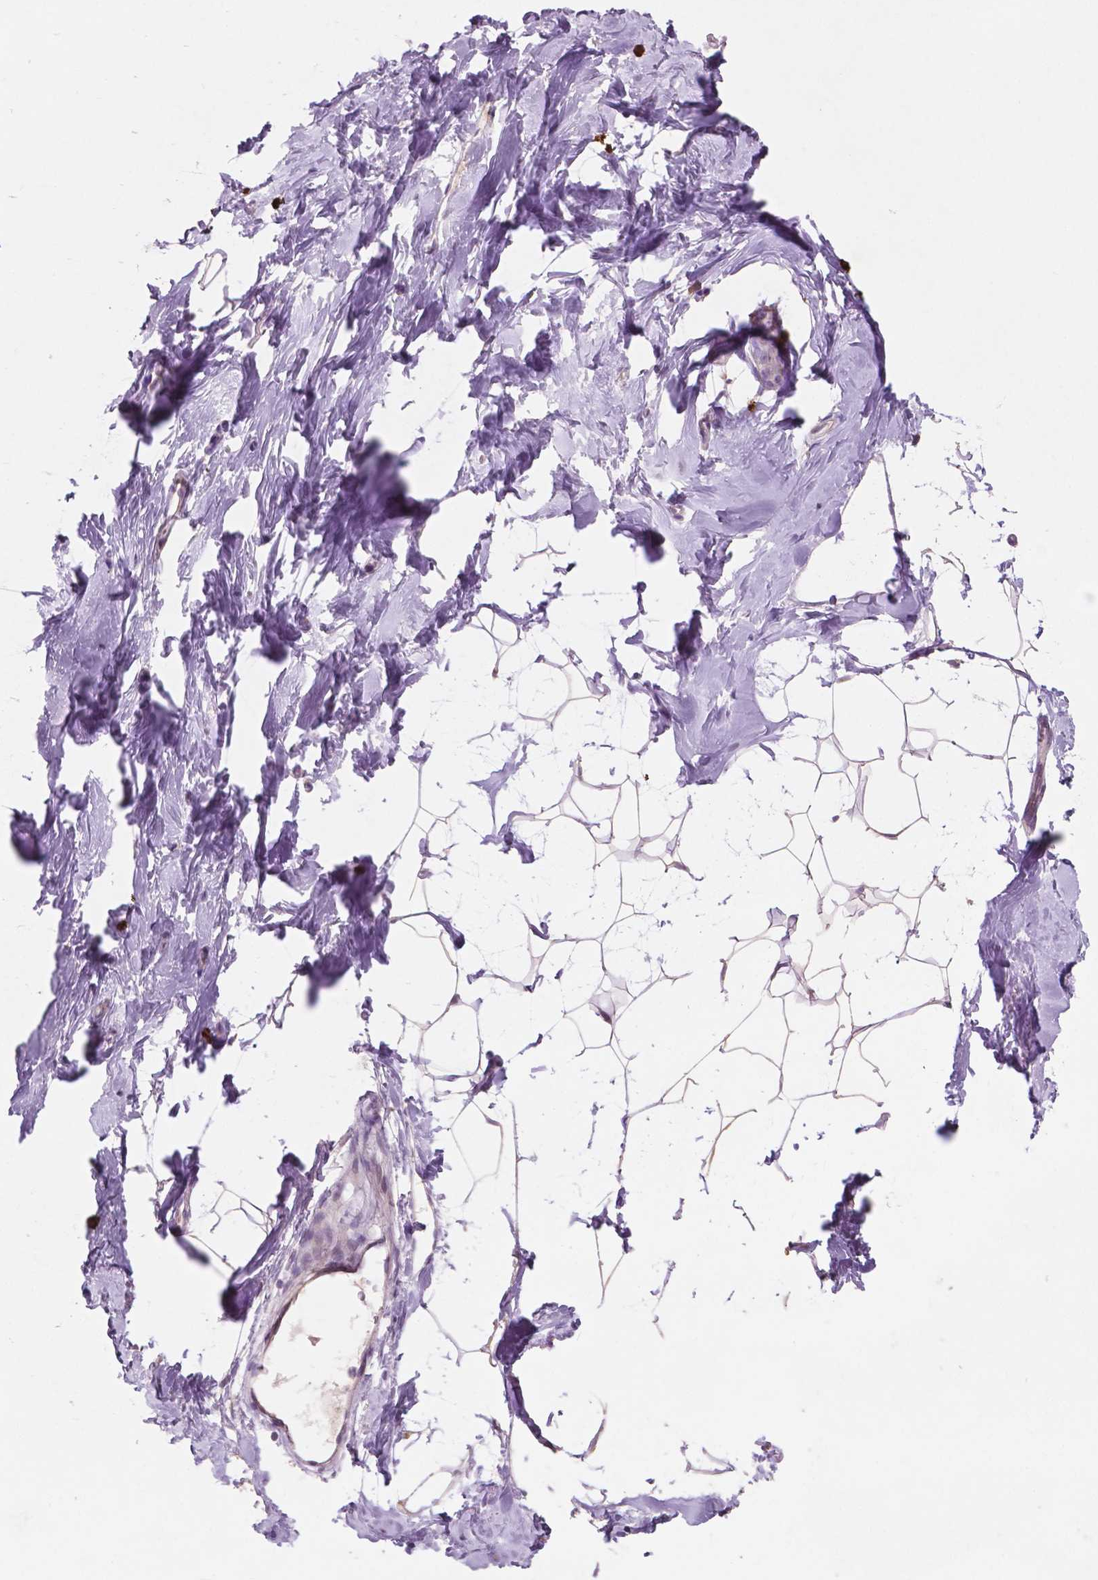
{"staining": {"intensity": "weak", "quantity": ">75%", "location": "nuclear"}, "tissue": "breast", "cell_type": "Adipocytes", "image_type": "normal", "snomed": [{"axis": "morphology", "description": "Normal tissue, NOS"}, {"axis": "topography", "description": "Breast"}], "caption": "Human breast stained for a protein (brown) exhibits weak nuclear positive positivity in approximately >75% of adipocytes.", "gene": "LRP1B", "patient": {"sex": "female", "age": 32}}